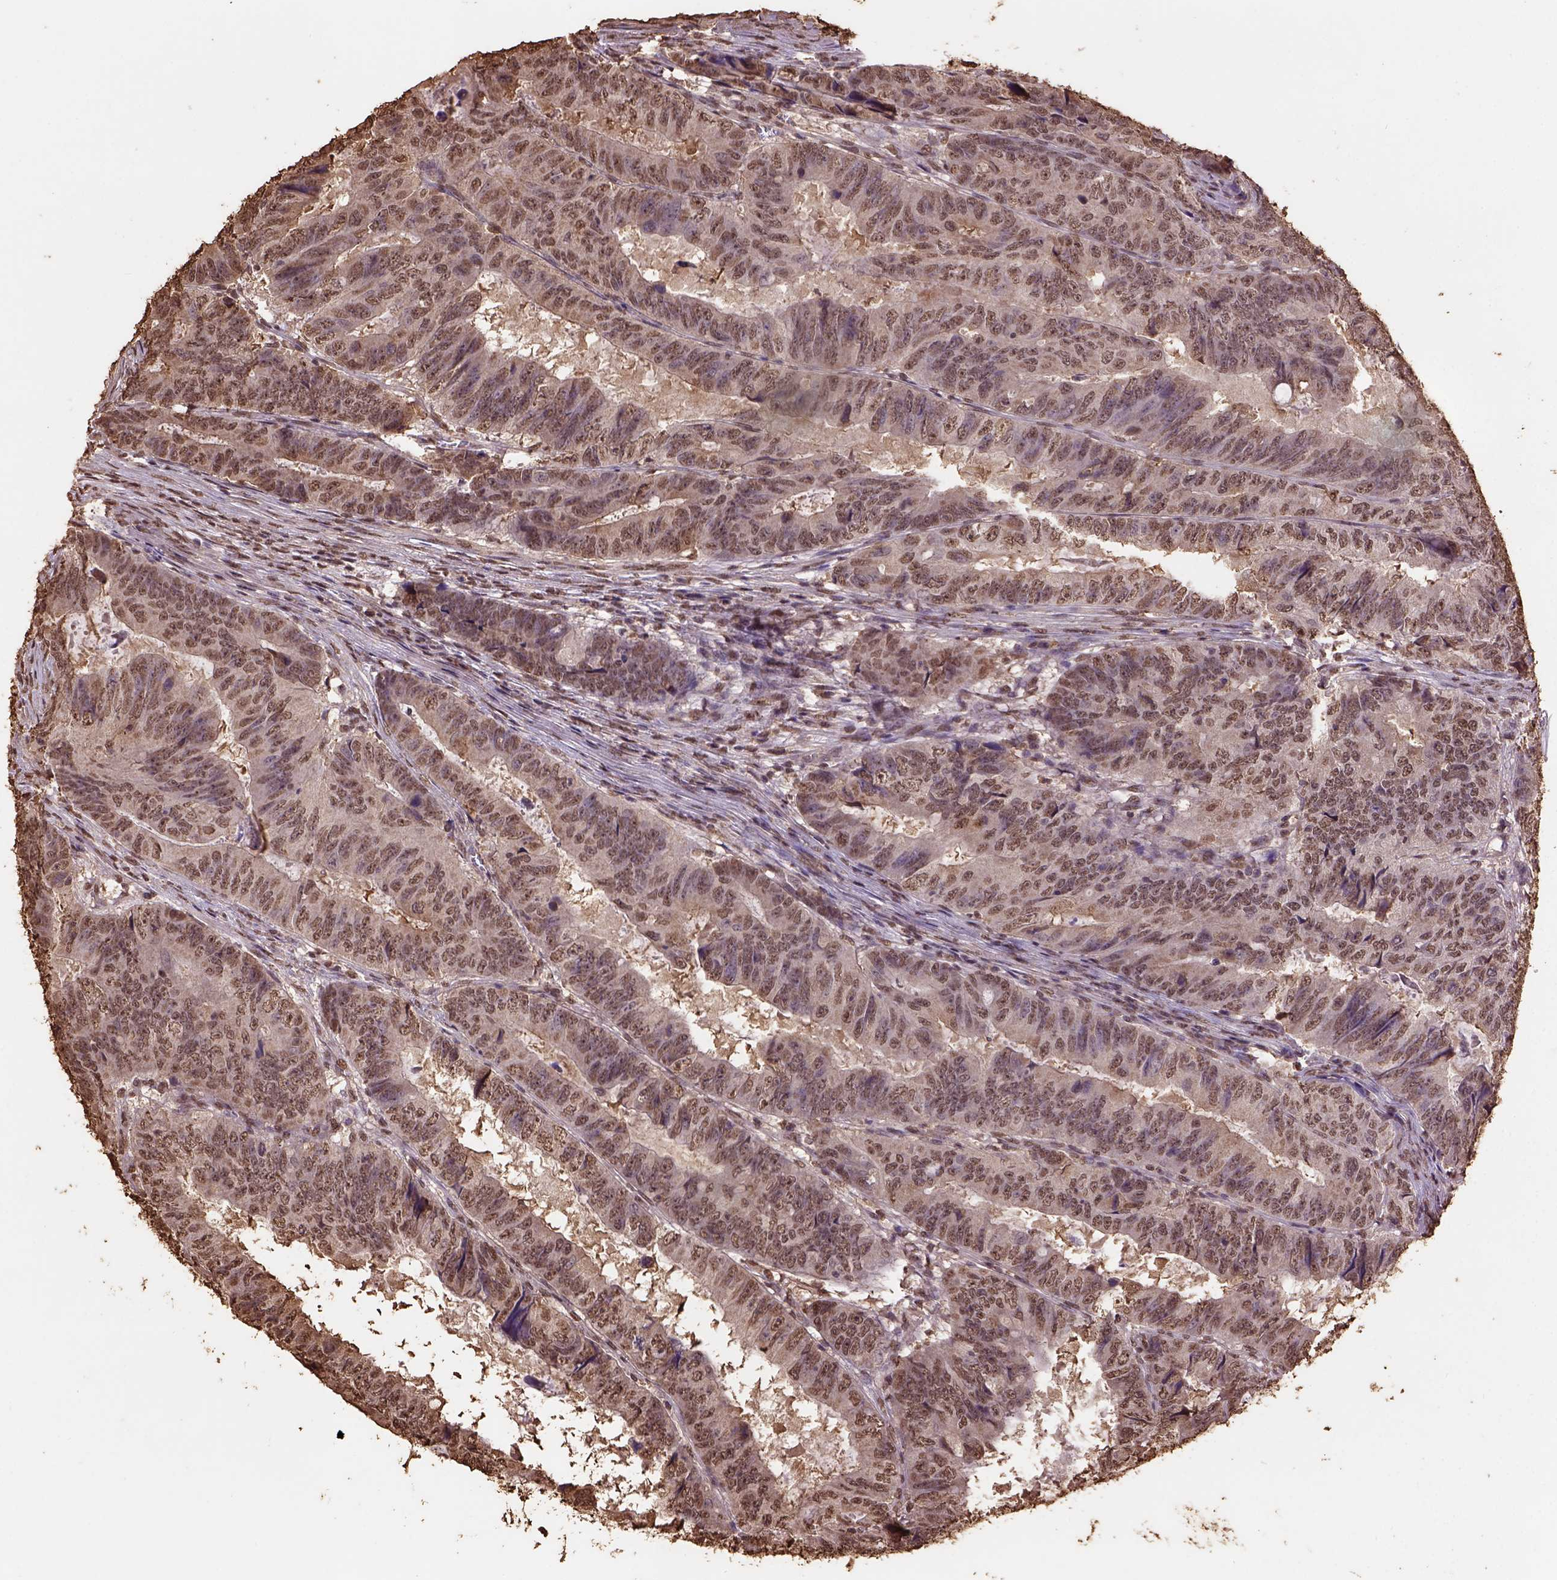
{"staining": {"intensity": "moderate", "quantity": ">75%", "location": "nuclear"}, "tissue": "colorectal cancer", "cell_type": "Tumor cells", "image_type": "cancer", "snomed": [{"axis": "morphology", "description": "Adenocarcinoma, NOS"}, {"axis": "topography", "description": "Colon"}], "caption": "Immunohistochemistry image of human colorectal adenocarcinoma stained for a protein (brown), which reveals medium levels of moderate nuclear positivity in approximately >75% of tumor cells.", "gene": "CSTF2T", "patient": {"sex": "male", "age": 79}}